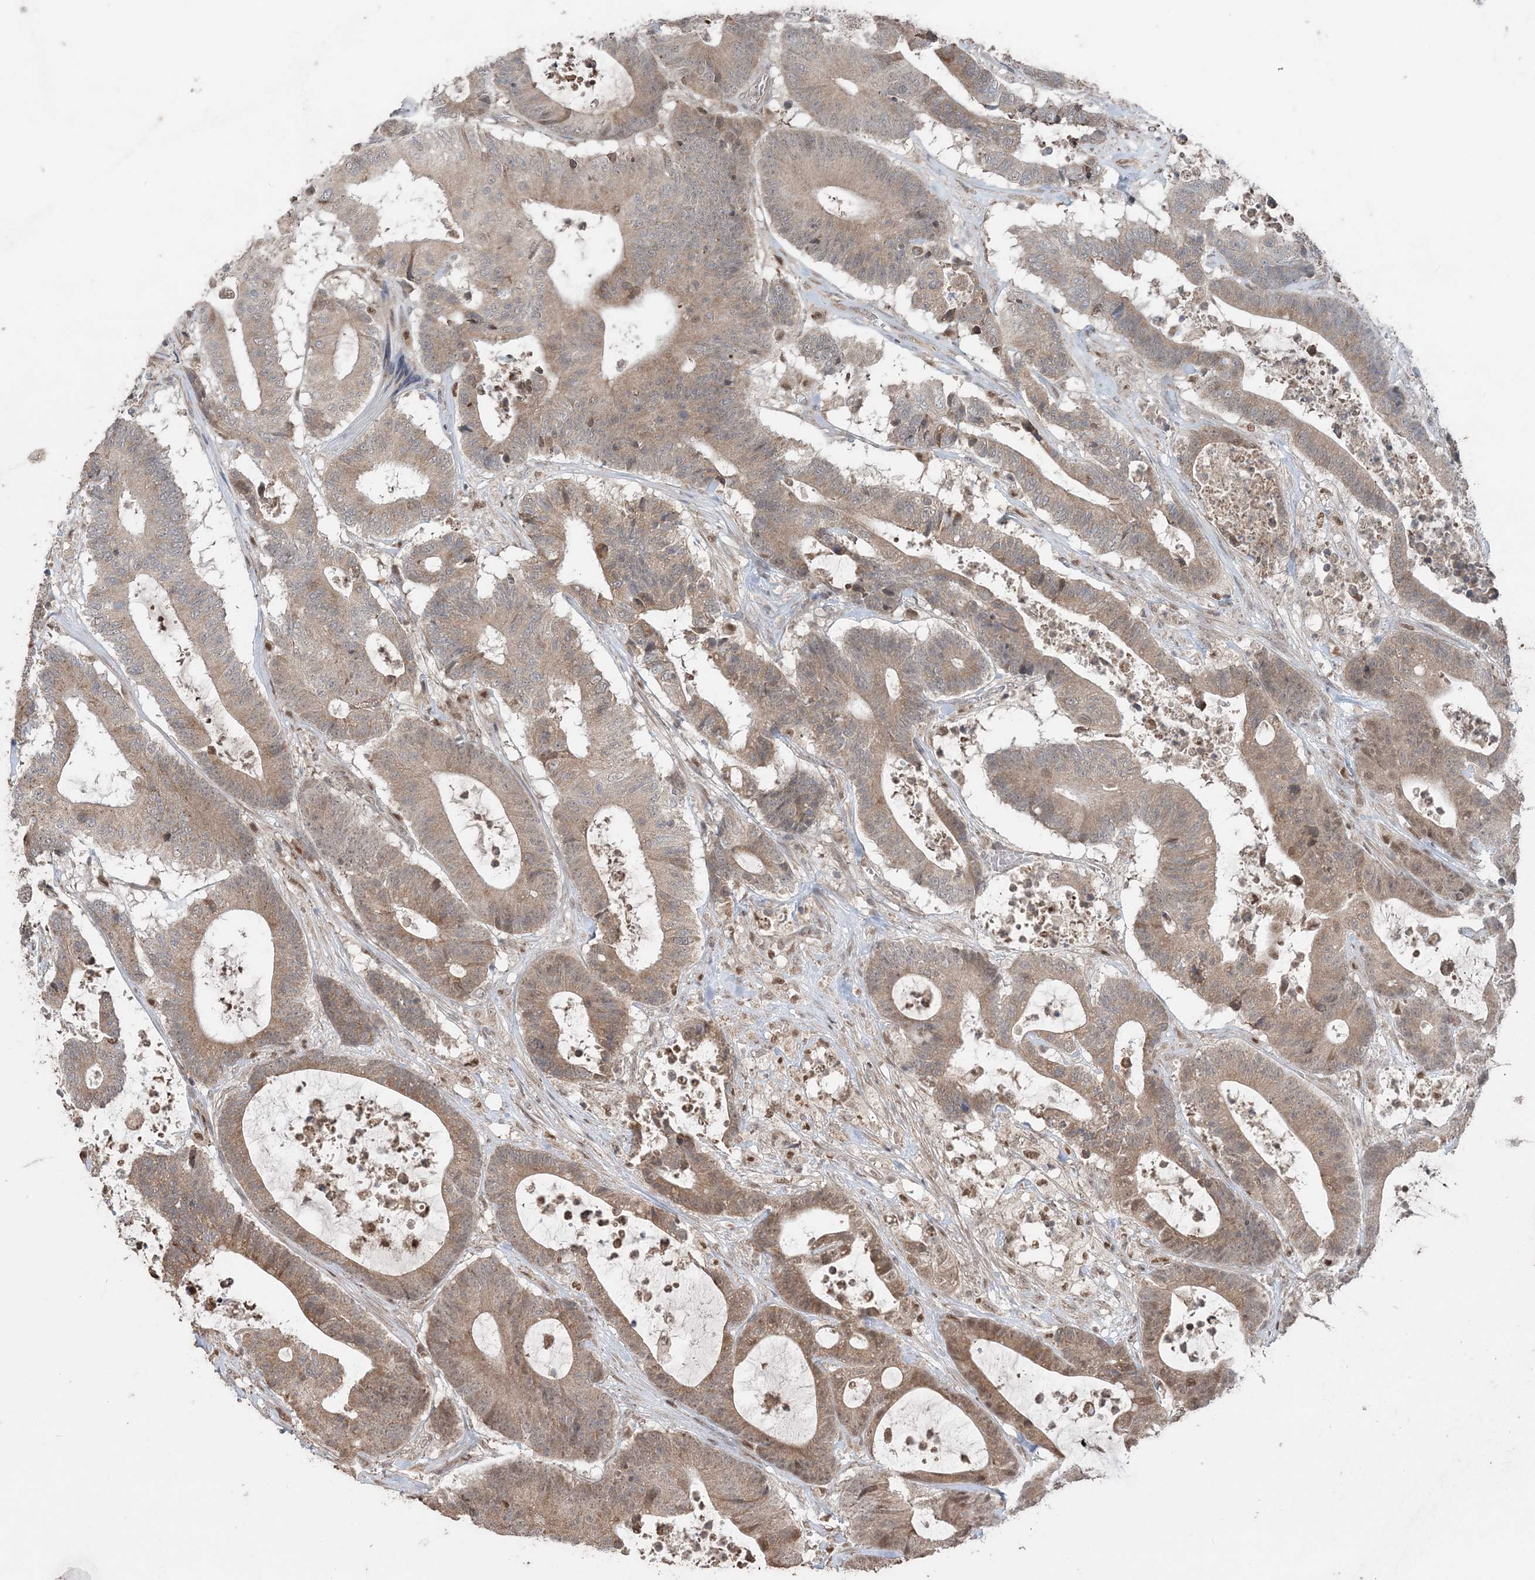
{"staining": {"intensity": "weak", "quantity": ">75%", "location": "cytoplasmic/membranous,nuclear"}, "tissue": "colorectal cancer", "cell_type": "Tumor cells", "image_type": "cancer", "snomed": [{"axis": "morphology", "description": "Adenocarcinoma, NOS"}, {"axis": "topography", "description": "Colon"}], "caption": "IHC of colorectal cancer exhibits low levels of weak cytoplasmic/membranous and nuclear positivity in about >75% of tumor cells.", "gene": "SLU7", "patient": {"sex": "female", "age": 84}}